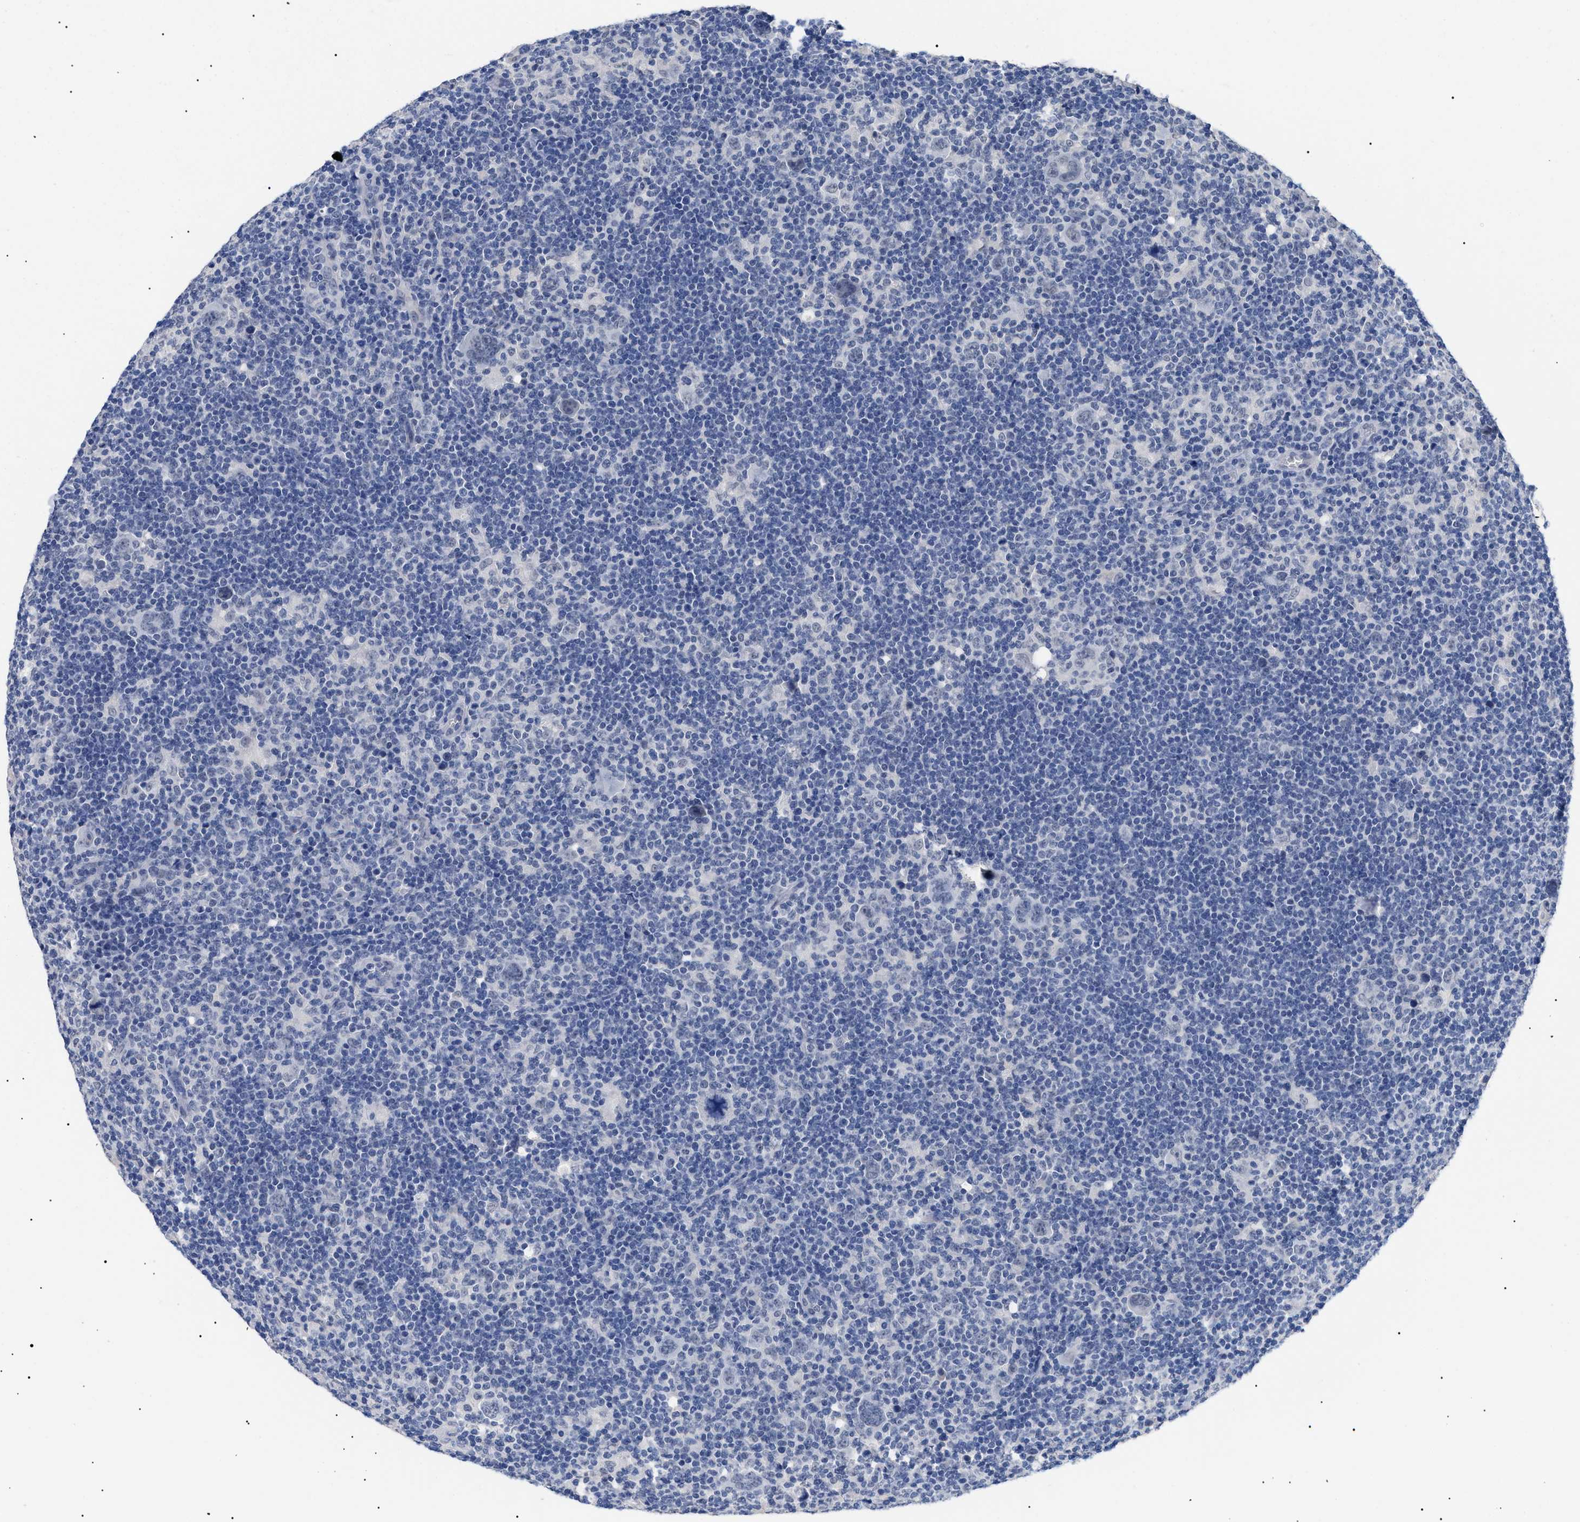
{"staining": {"intensity": "negative", "quantity": "none", "location": "none"}, "tissue": "lymphoma", "cell_type": "Tumor cells", "image_type": "cancer", "snomed": [{"axis": "morphology", "description": "Hodgkin's disease, NOS"}, {"axis": "topography", "description": "Lymph node"}], "caption": "This is an IHC photomicrograph of Hodgkin's disease. There is no positivity in tumor cells.", "gene": "PRRT2", "patient": {"sex": "female", "age": 57}}